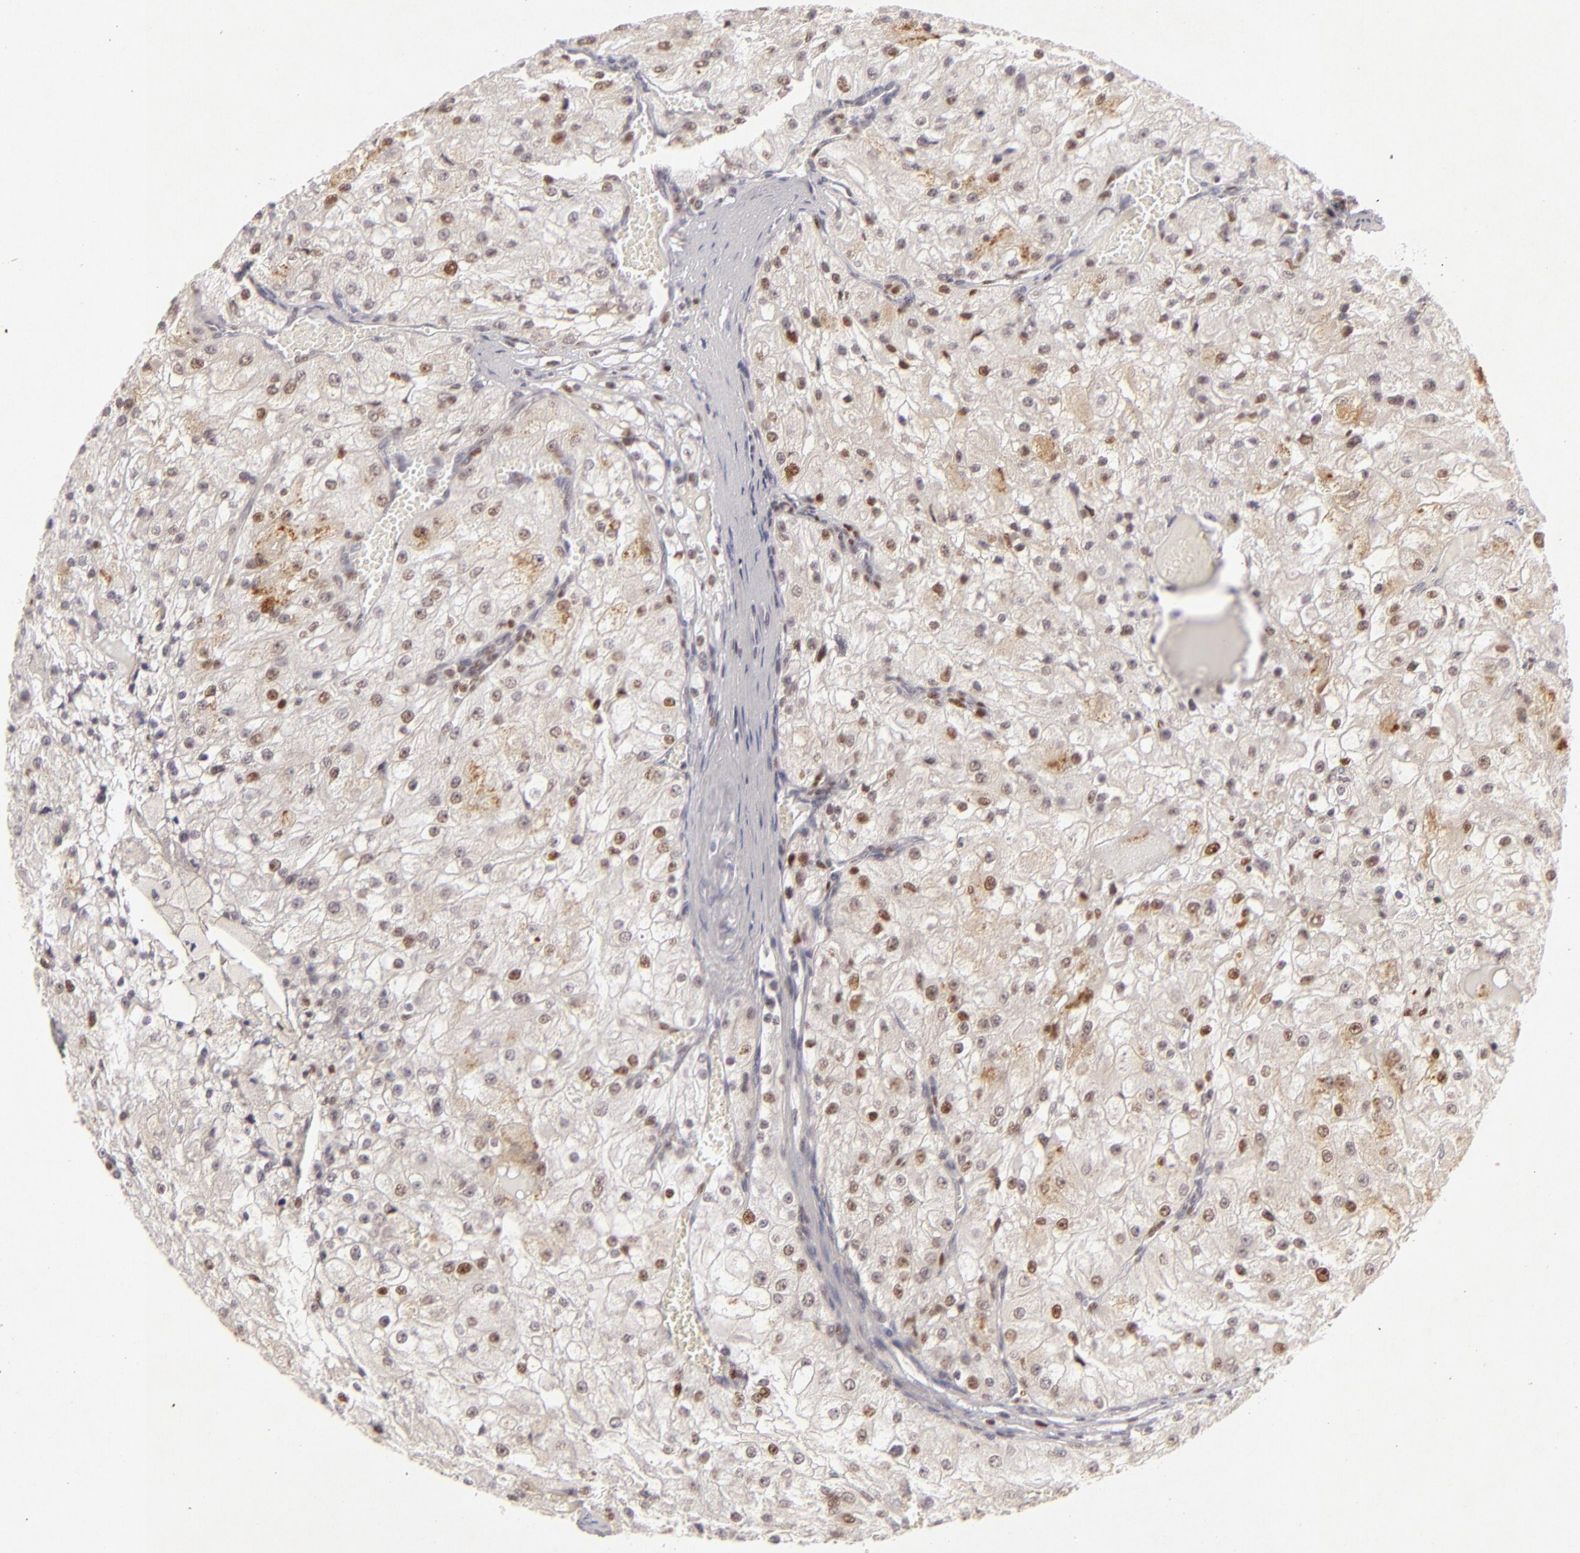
{"staining": {"intensity": "moderate", "quantity": "<25%", "location": "nuclear"}, "tissue": "renal cancer", "cell_type": "Tumor cells", "image_type": "cancer", "snomed": [{"axis": "morphology", "description": "Adenocarcinoma, NOS"}, {"axis": "topography", "description": "Kidney"}], "caption": "Moderate nuclear expression for a protein is identified in about <25% of tumor cells of renal cancer (adenocarcinoma) using immunohistochemistry (IHC).", "gene": "FEN1", "patient": {"sex": "female", "age": 74}}